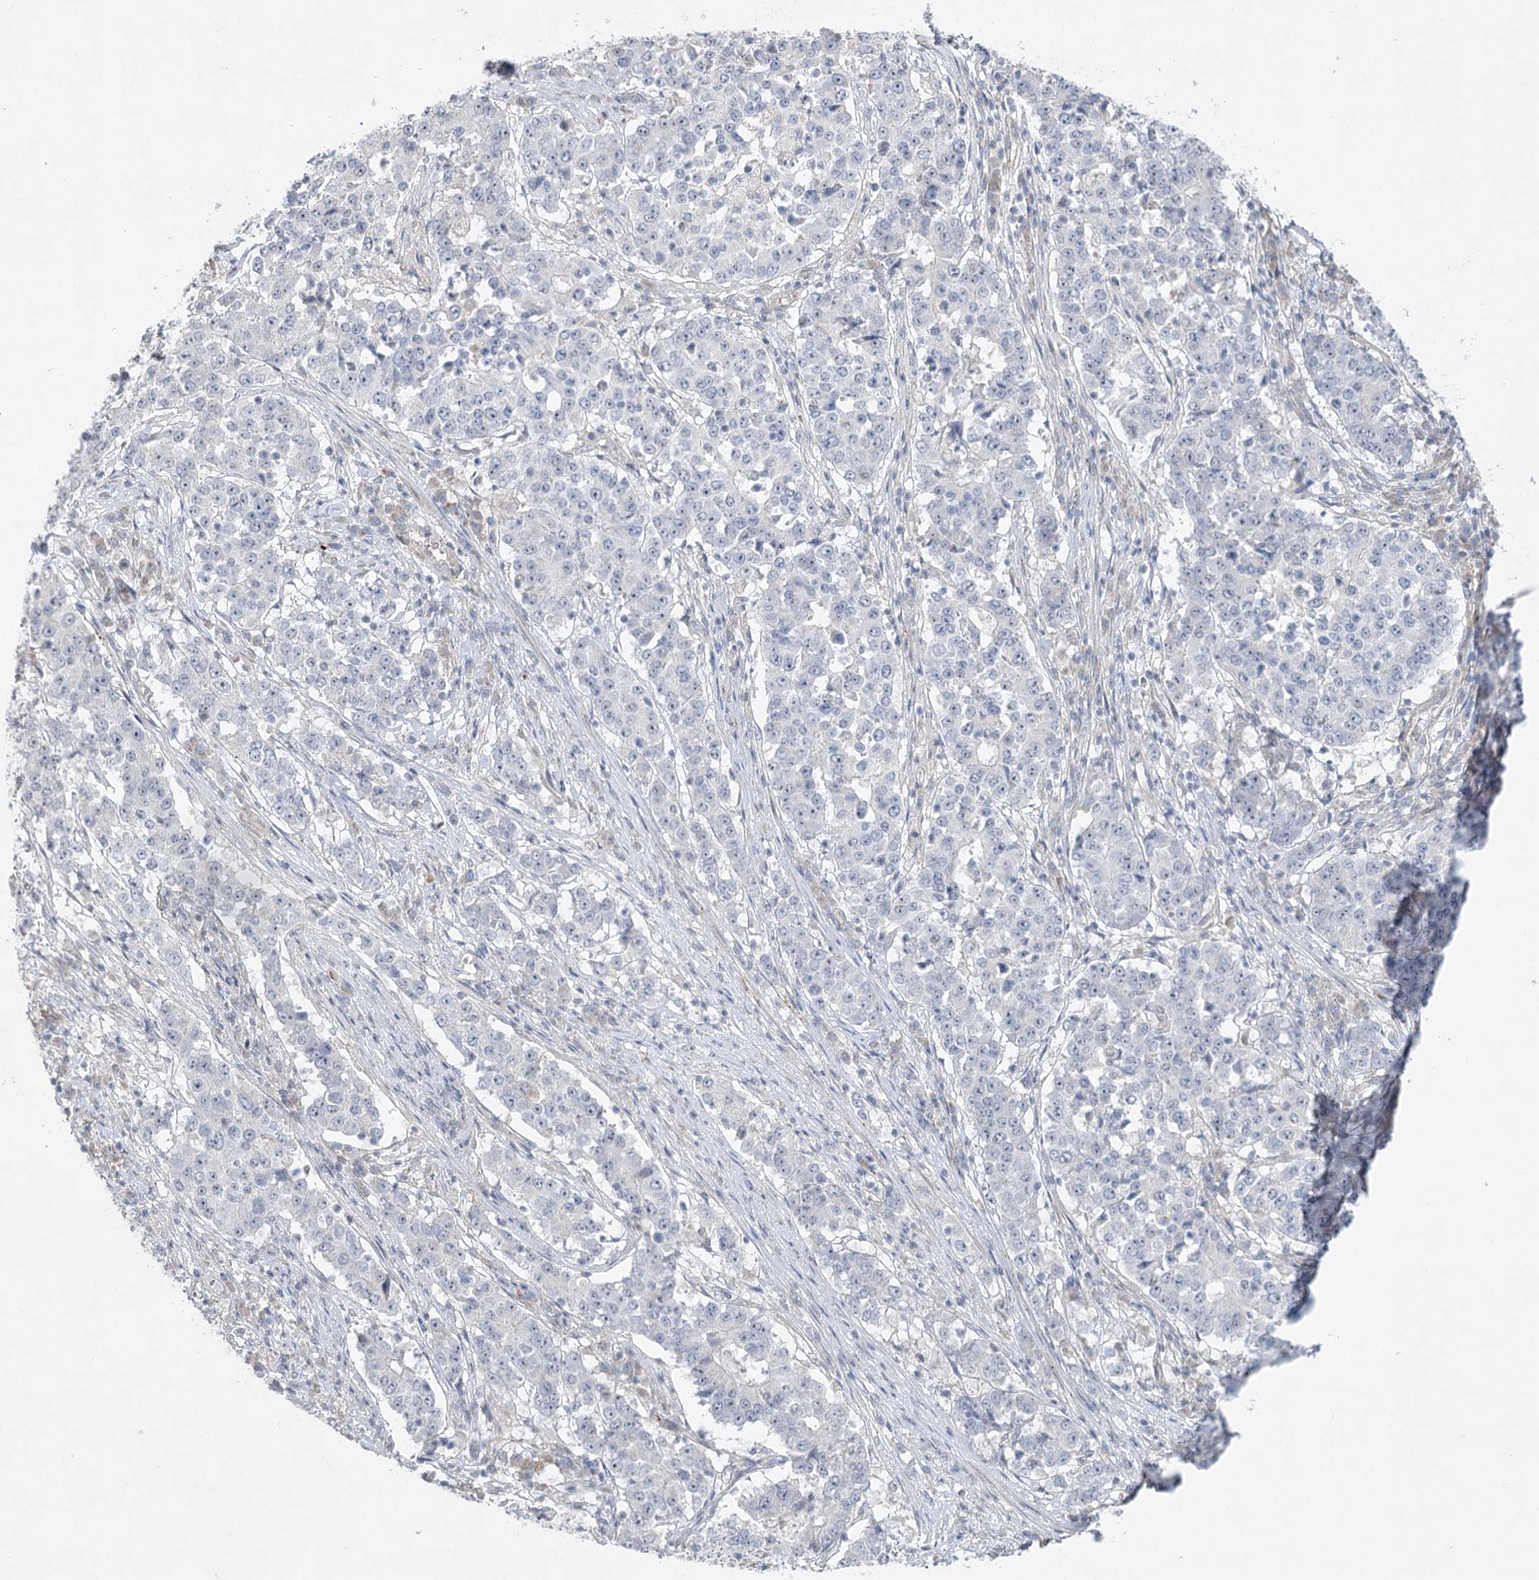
{"staining": {"intensity": "negative", "quantity": "none", "location": "none"}, "tissue": "stomach cancer", "cell_type": "Tumor cells", "image_type": "cancer", "snomed": [{"axis": "morphology", "description": "Adenocarcinoma, NOS"}, {"axis": "topography", "description": "Stomach"}], "caption": "An immunohistochemistry (IHC) photomicrograph of stomach adenocarcinoma is shown. There is no staining in tumor cells of stomach adenocarcinoma. Brightfield microscopy of immunohistochemistry (IHC) stained with DAB (brown) and hematoxylin (blue), captured at high magnification.", "gene": "AMTN", "patient": {"sex": "male", "age": 59}}